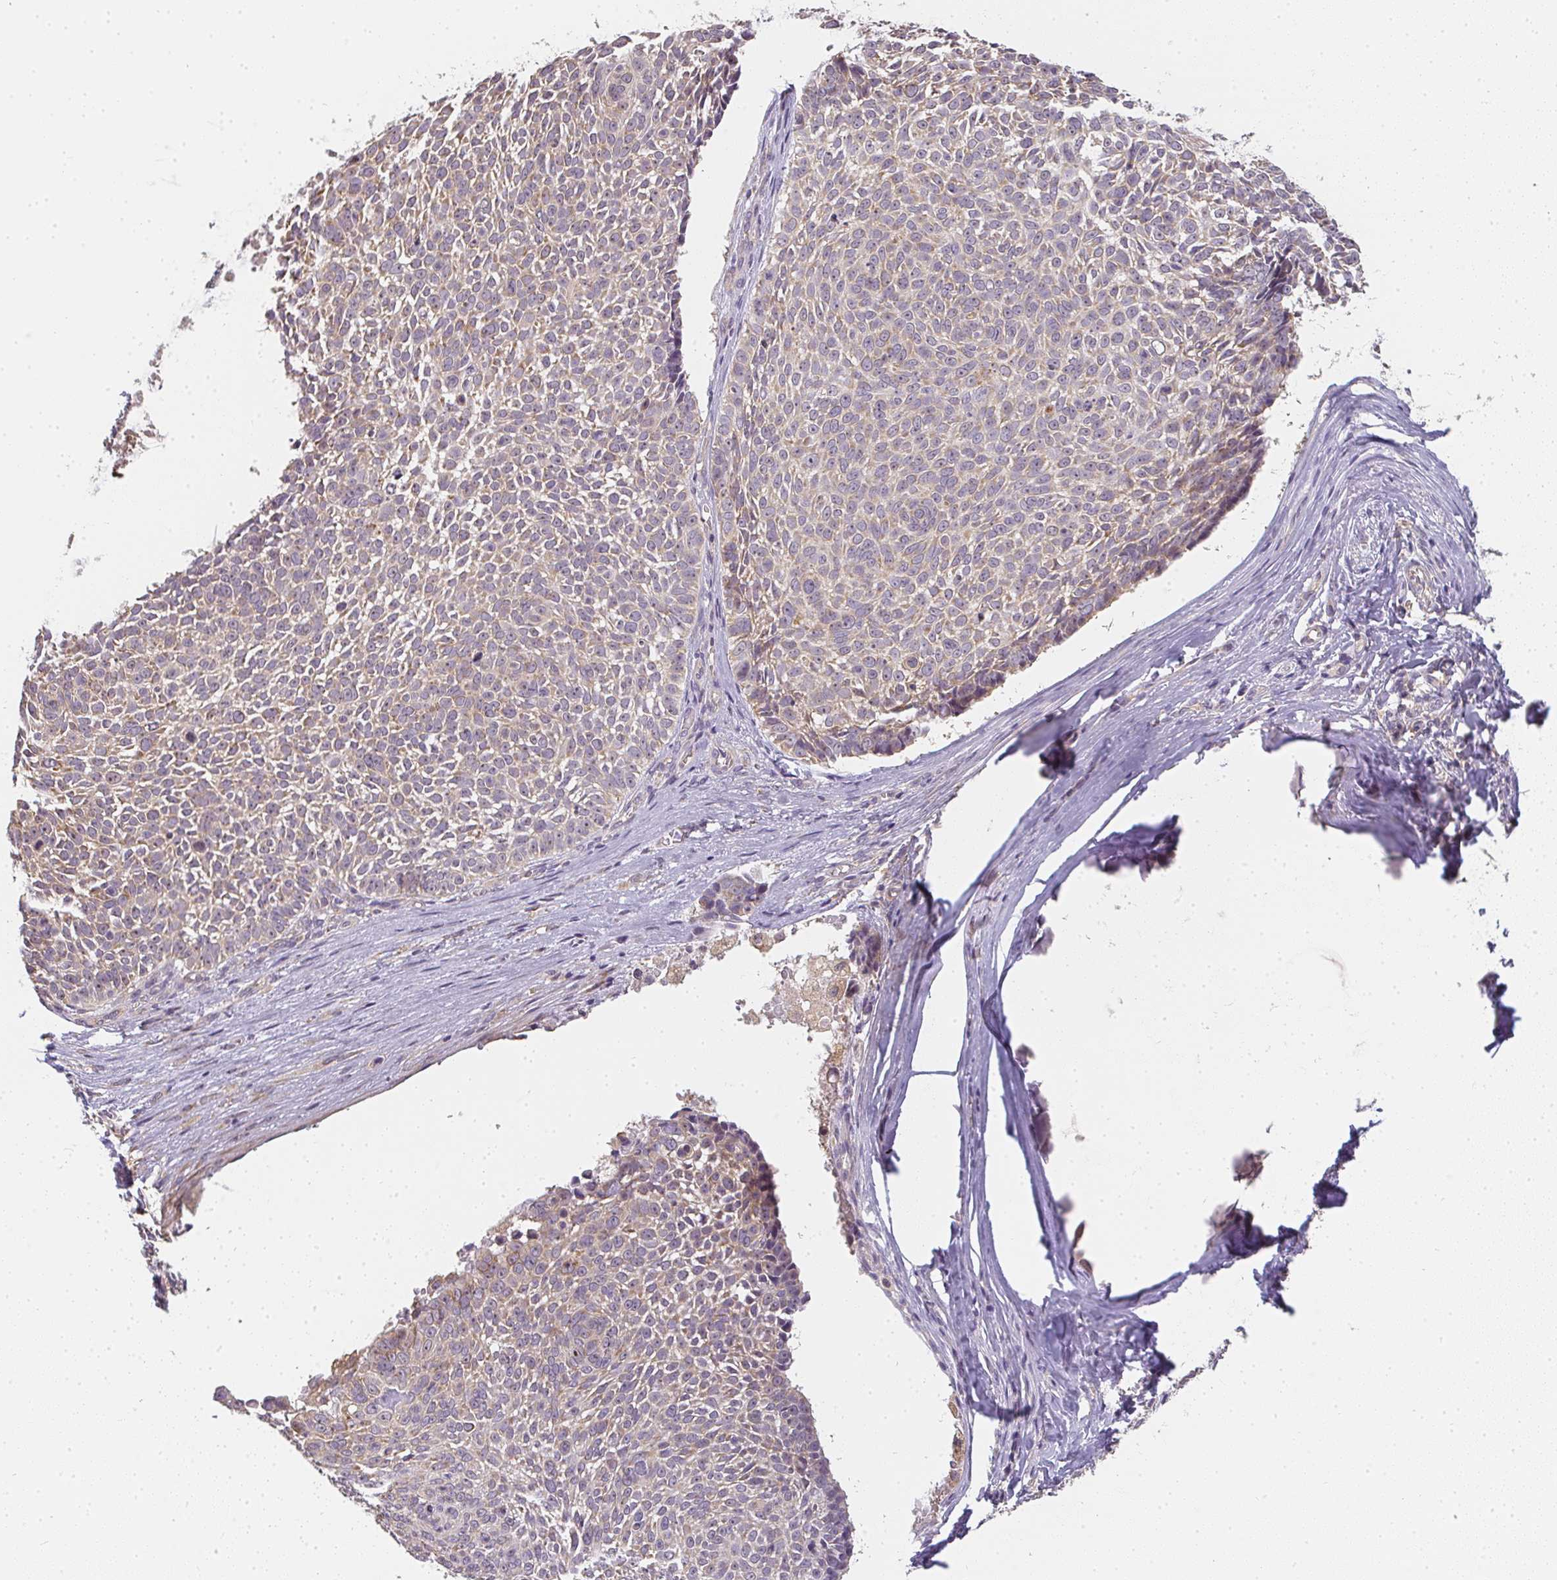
{"staining": {"intensity": "weak", "quantity": ">75%", "location": "cytoplasmic/membranous"}, "tissue": "skin cancer", "cell_type": "Tumor cells", "image_type": "cancer", "snomed": [{"axis": "morphology", "description": "Basal cell carcinoma"}, {"axis": "topography", "description": "Skin"}, {"axis": "topography", "description": "Skin of face"}, {"axis": "topography", "description": "Skin of nose"}], "caption": "This photomicrograph reveals IHC staining of human skin cancer (basal cell carcinoma), with low weak cytoplasmic/membranous expression in about >75% of tumor cells.", "gene": "SLC35B3", "patient": {"sex": "female", "age": 86}}